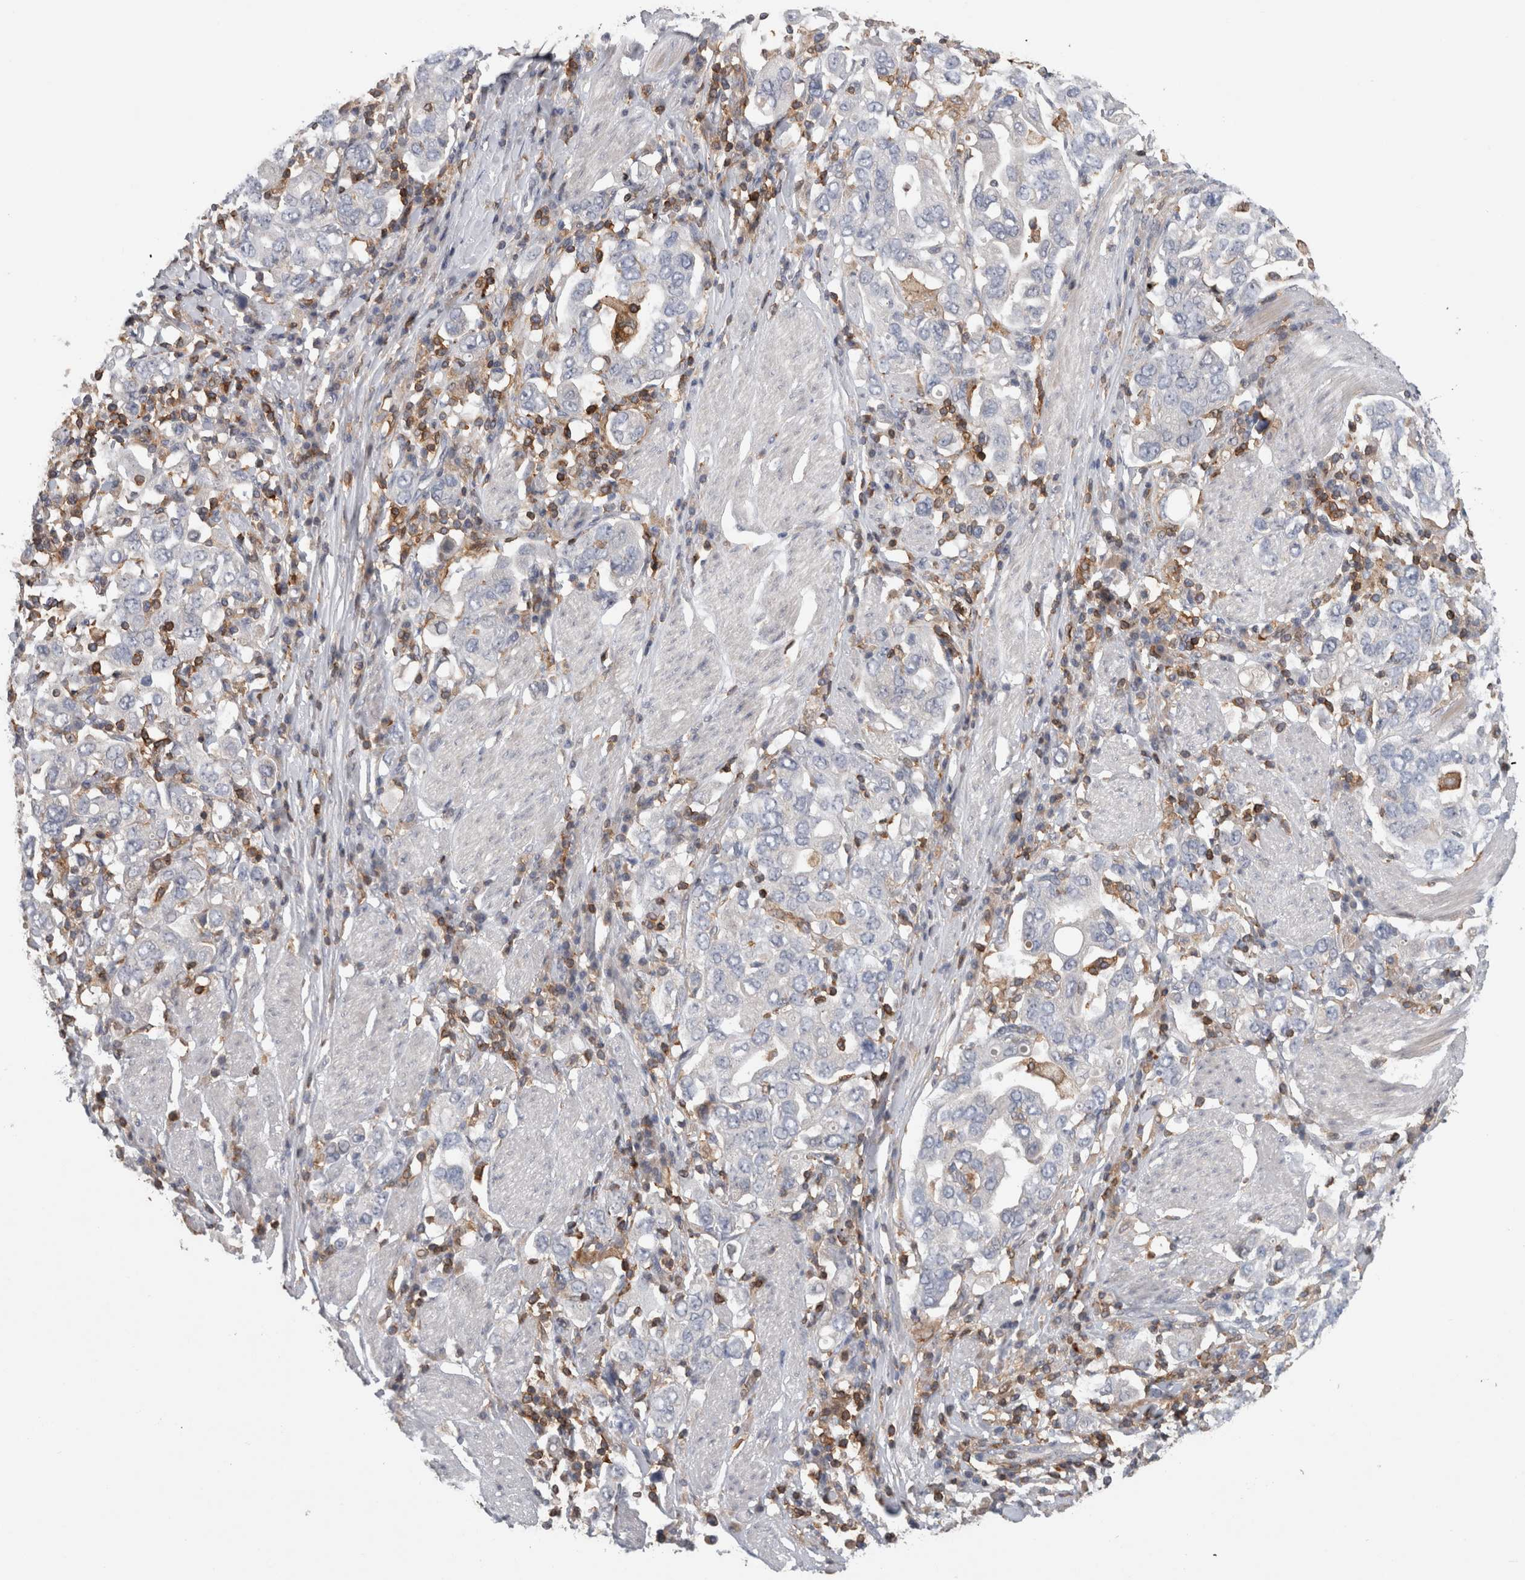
{"staining": {"intensity": "negative", "quantity": "none", "location": "none"}, "tissue": "stomach cancer", "cell_type": "Tumor cells", "image_type": "cancer", "snomed": [{"axis": "morphology", "description": "Adenocarcinoma, NOS"}, {"axis": "topography", "description": "Stomach, upper"}], "caption": "DAB (3,3'-diaminobenzidine) immunohistochemical staining of human adenocarcinoma (stomach) exhibits no significant positivity in tumor cells.", "gene": "GFRA2", "patient": {"sex": "male", "age": 62}}